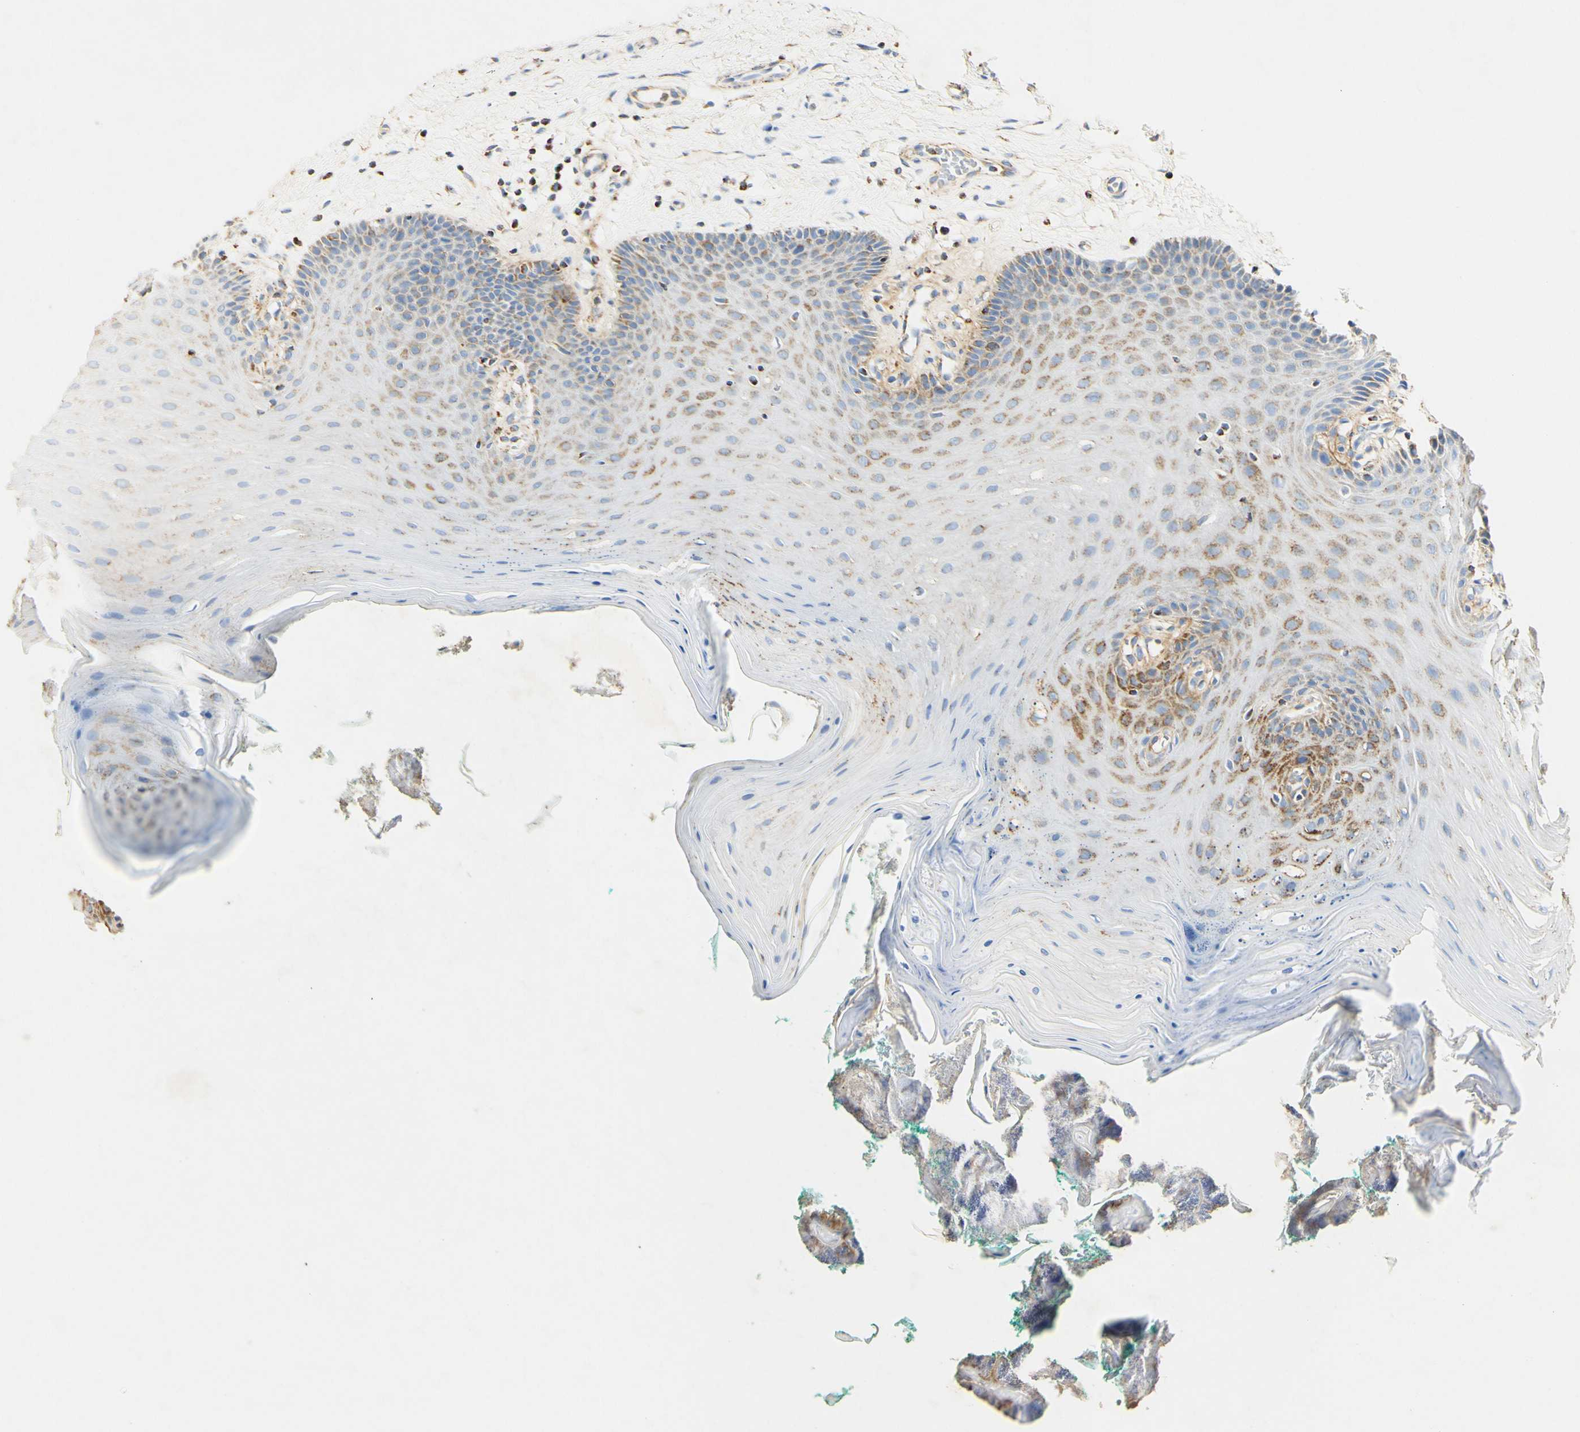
{"staining": {"intensity": "moderate", "quantity": "<25%", "location": "cytoplasmic/membranous"}, "tissue": "oral mucosa", "cell_type": "Squamous epithelial cells", "image_type": "normal", "snomed": [{"axis": "morphology", "description": "Normal tissue, NOS"}, {"axis": "topography", "description": "Skeletal muscle"}, {"axis": "topography", "description": "Oral tissue"}], "caption": "Immunohistochemistry staining of benign oral mucosa, which displays low levels of moderate cytoplasmic/membranous staining in about <25% of squamous epithelial cells indicating moderate cytoplasmic/membranous protein expression. The staining was performed using DAB (3,3'-diaminobenzidine) (brown) for protein detection and nuclei were counterstained in hematoxylin (blue).", "gene": "OXCT1", "patient": {"sex": "male", "age": 58}}